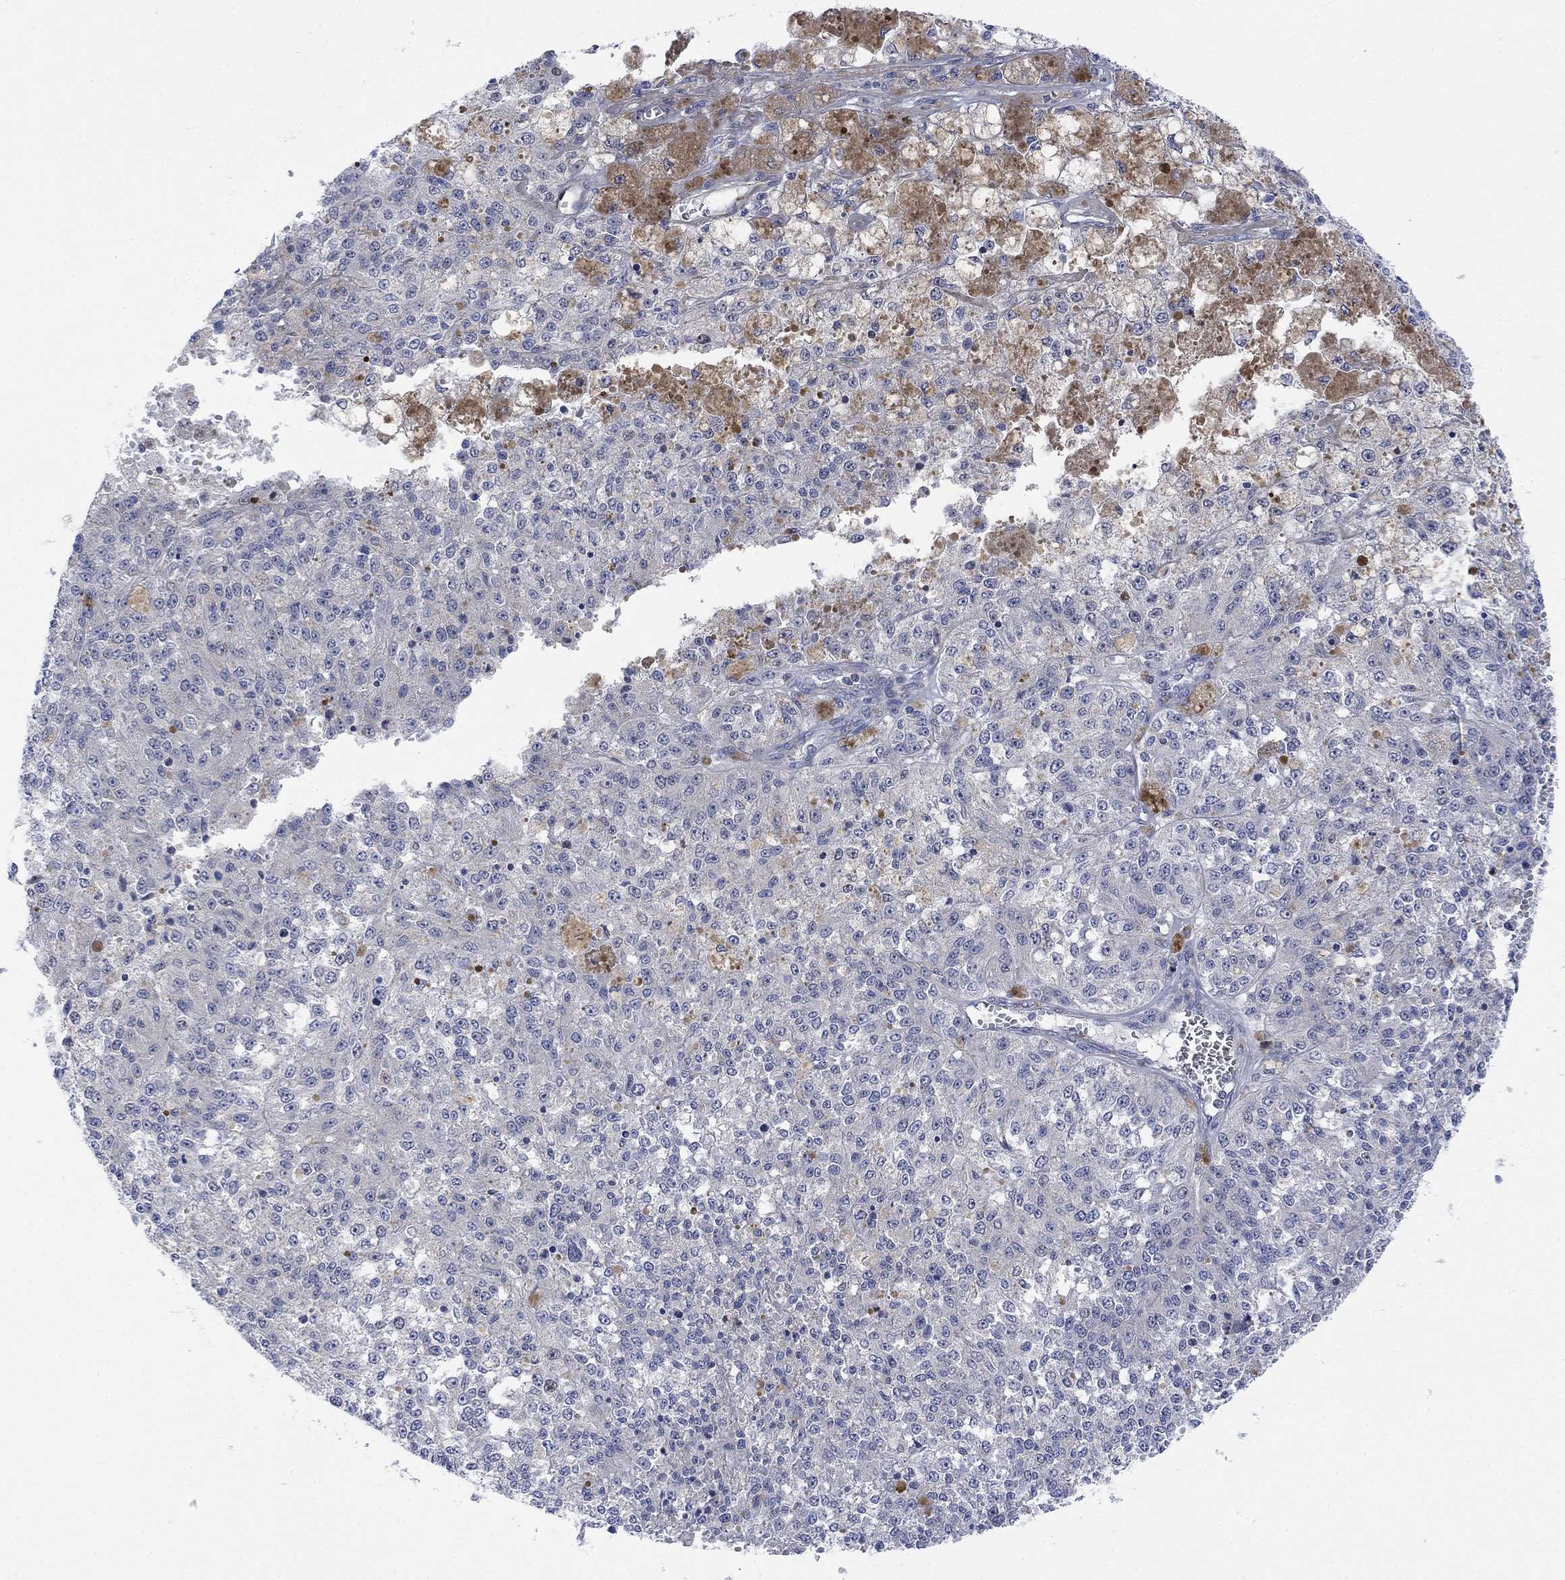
{"staining": {"intensity": "negative", "quantity": "none", "location": "none"}, "tissue": "melanoma", "cell_type": "Tumor cells", "image_type": "cancer", "snomed": [{"axis": "morphology", "description": "Malignant melanoma, Metastatic site"}, {"axis": "topography", "description": "Lymph node"}], "caption": "Photomicrograph shows no protein staining in tumor cells of malignant melanoma (metastatic site) tissue. (DAB (3,3'-diaminobenzidine) immunohistochemistry (IHC) visualized using brightfield microscopy, high magnification).", "gene": "ARSK", "patient": {"sex": "female", "age": 64}}